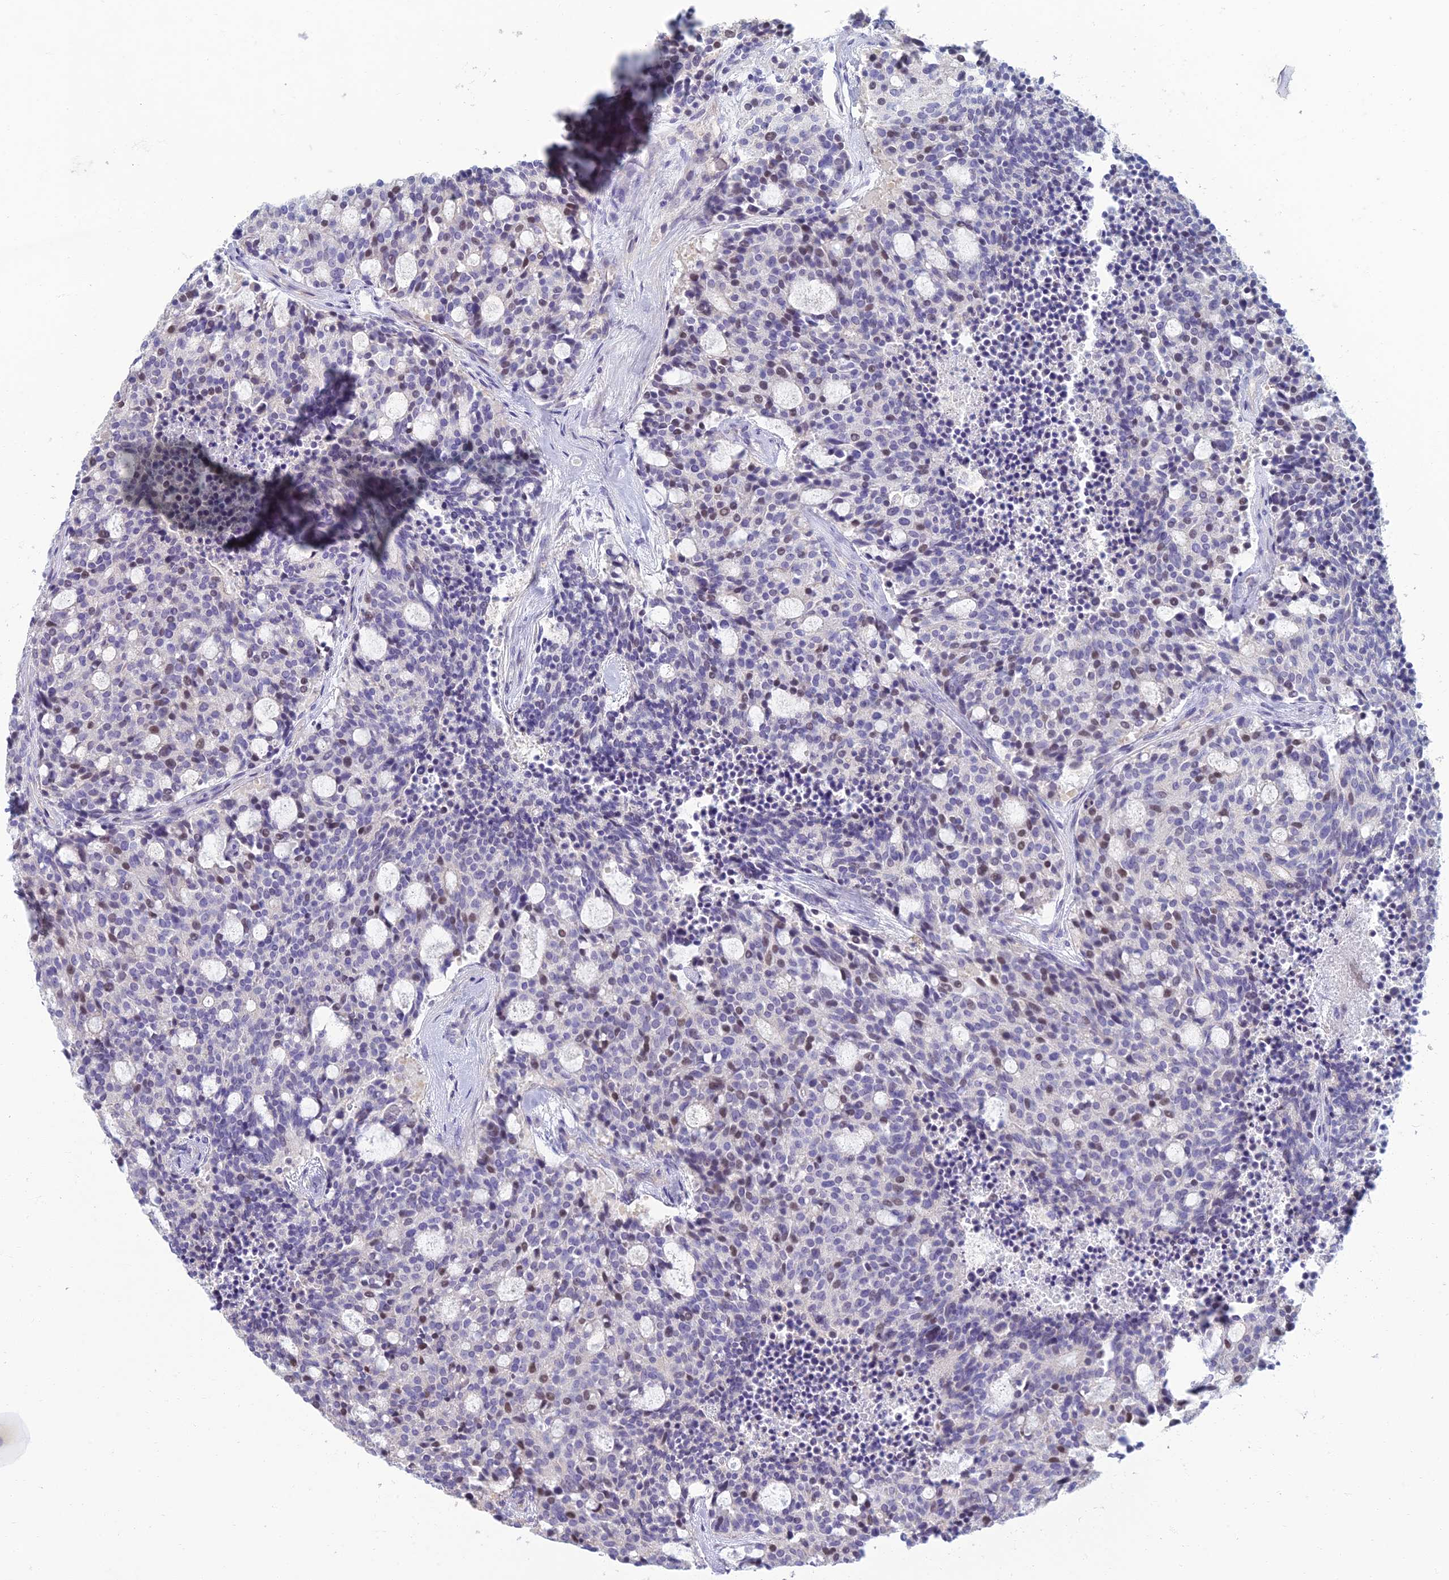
{"staining": {"intensity": "weak", "quantity": "<25%", "location": "nuclear"}, "tissue": "carcinoid", "cell_type": "Tumor cells", "image_type": "cancer", "snomed": [{"axis": "morphology", "description": "Carcinoid, malignant, NOS"}, {"axis": "topography", "description": "Pancreas"}], "caption": "A histopathology image of human carcinoid is negative for staining in tumor cells.", "gene": "NEURL1", "patient": {"sex": "female", "age": 54}}